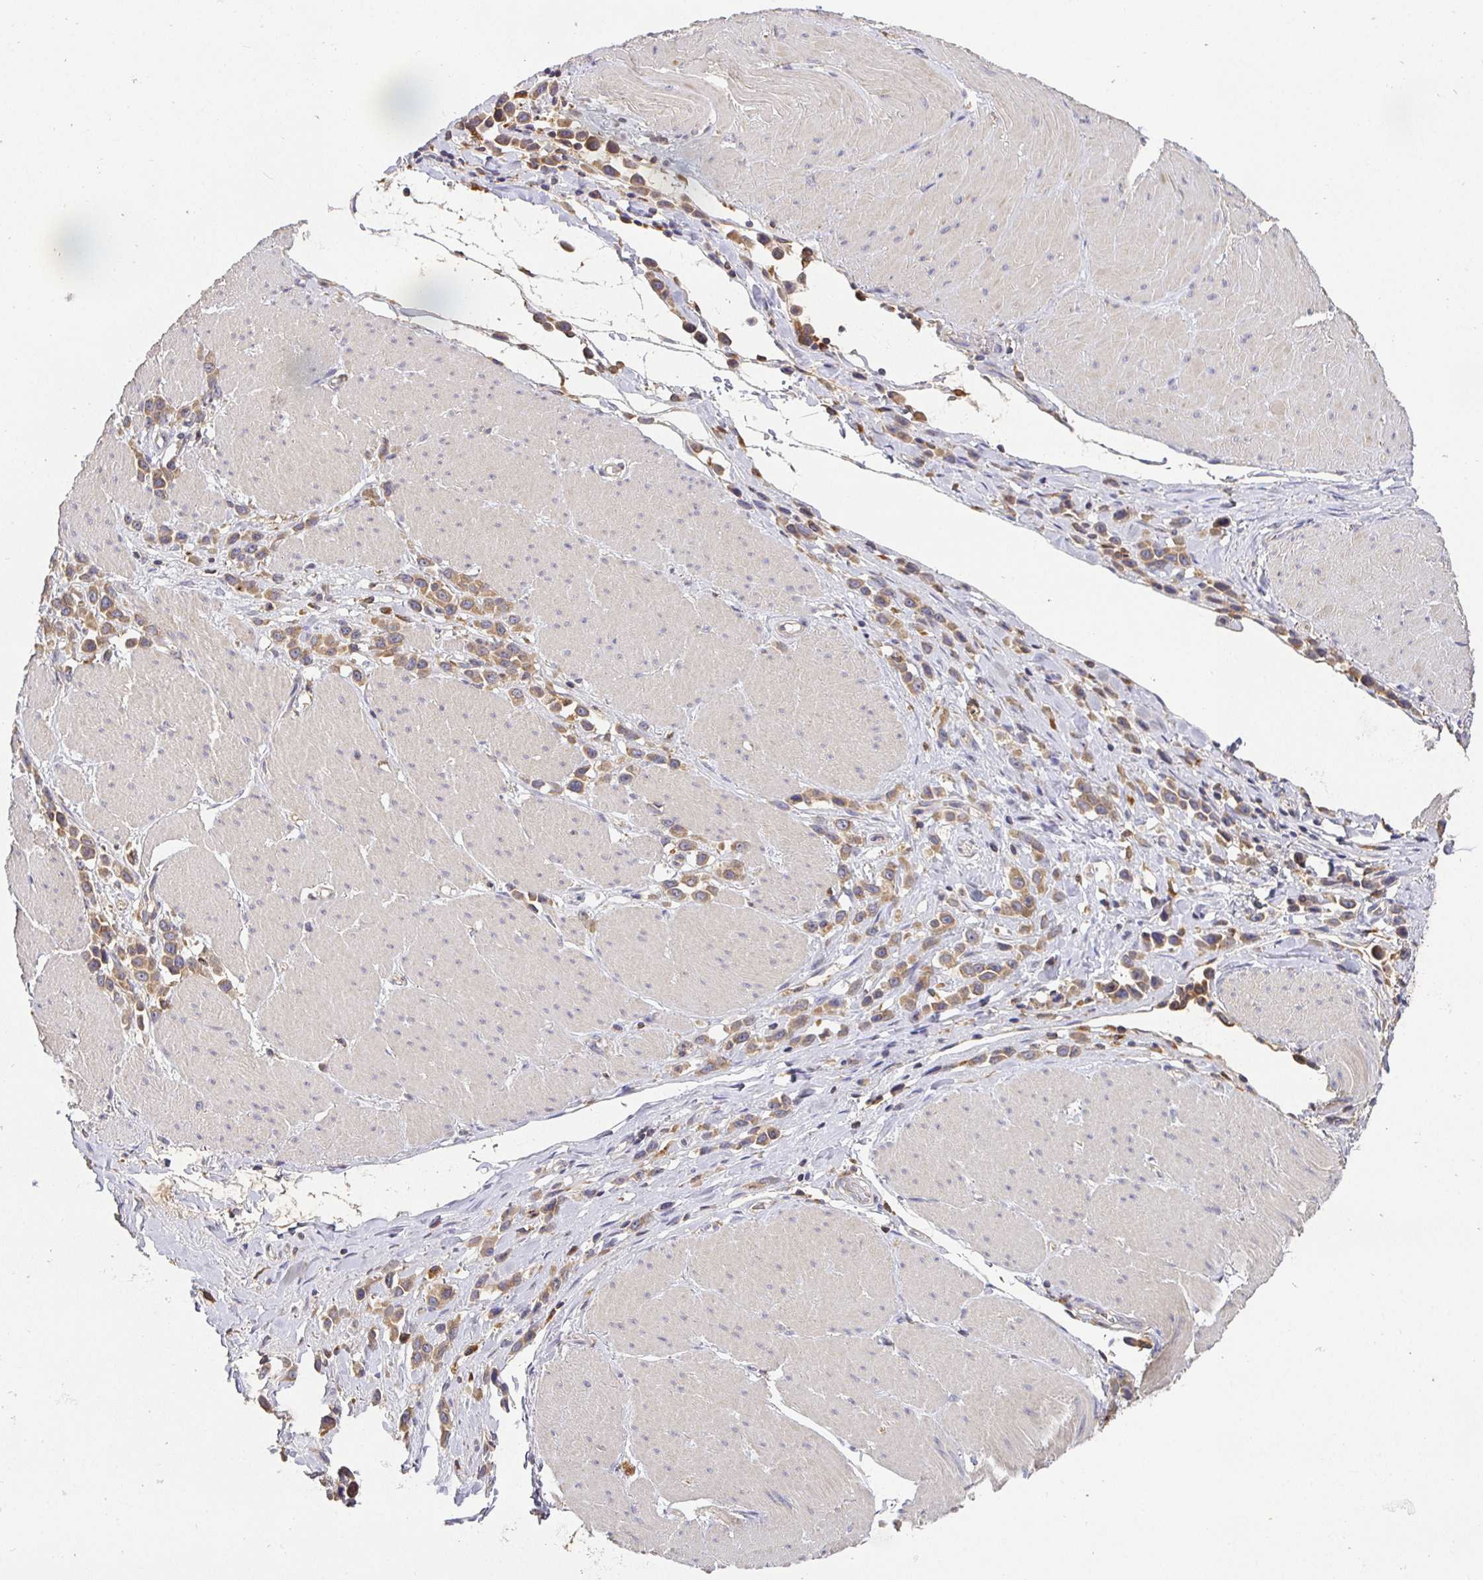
{"staining": {"intensity": "moderate", "quantity": ">75%", "location": "cytoplasmic/membranous"}, "tissue": "stomach cancer", "cell_type": "Tumor cells", "image_type": "cancer", "snomed": [{"axis": "morphology", "description": "Adenocarcinoma, NOS"}, {"axis": "topography", "description": "Stomach"}], "caption": "Protein staining by immunohistochemistry displays moderate cytoplasmic/membranous staining in about >75% of tumor cells in stomach cancer.", "gene": "ATP6V1F", "patient": {"sex": "male", "age": 47}}